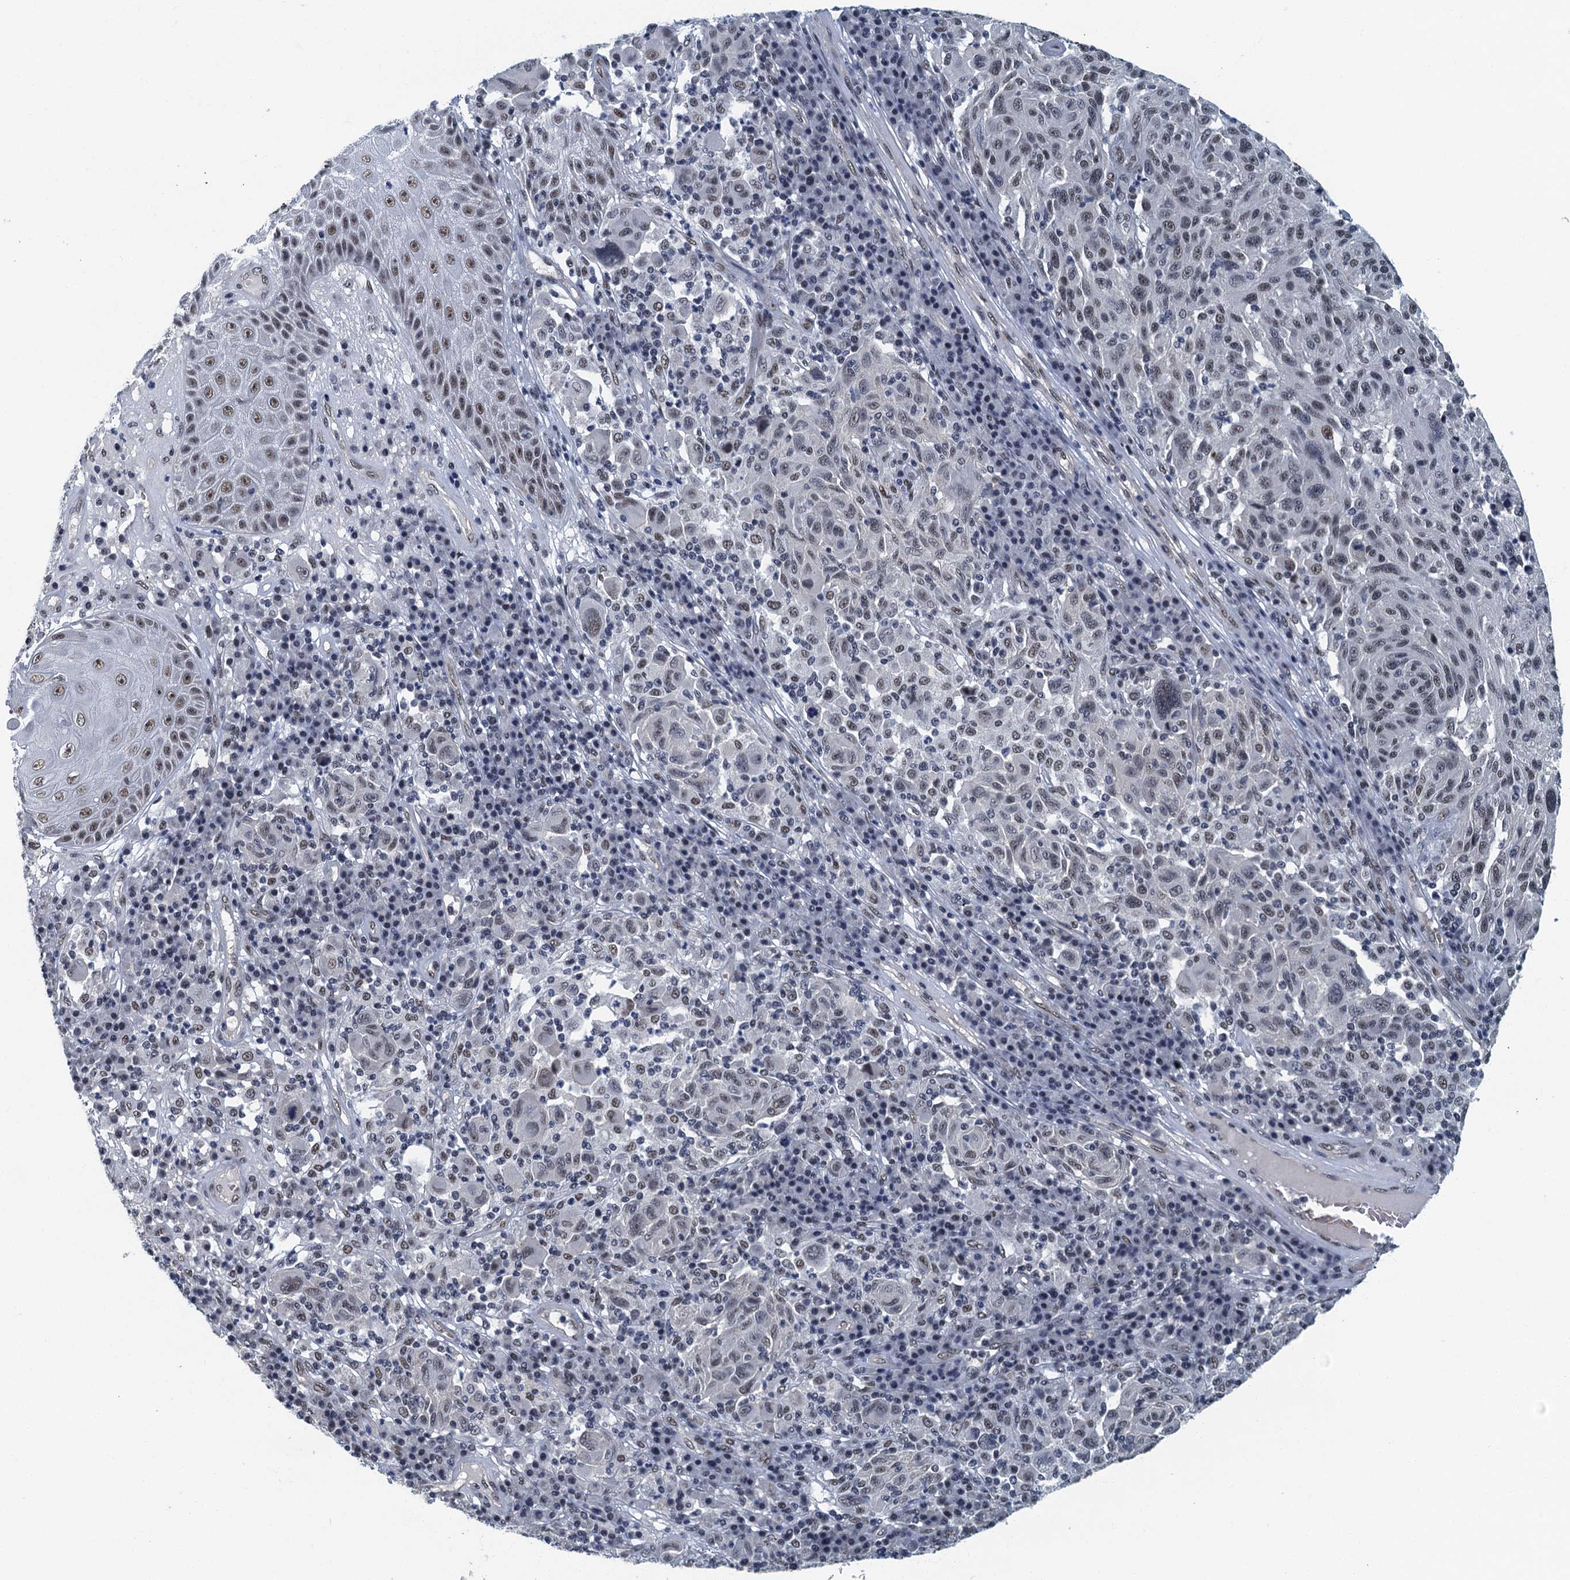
{"staining": {"intensity": "weak", "quantity": ">75%", "location": "nuclear"}, "tissue": "melanoma", "cell_type": "Tumor cells", "image_type": "cancer", "snomed": [{"axis": "morphology", "description": "Malignant melanoma, NOS"}, {"axis": "topography", "description": "Skin"}], "caption": "This photomicrograph reveals IHC staining of melanoma, with low weak nuclear expression in about >75% of tumor cells.", "gene": "GADL1", "patient": {"sex": "male", "age": 53}}